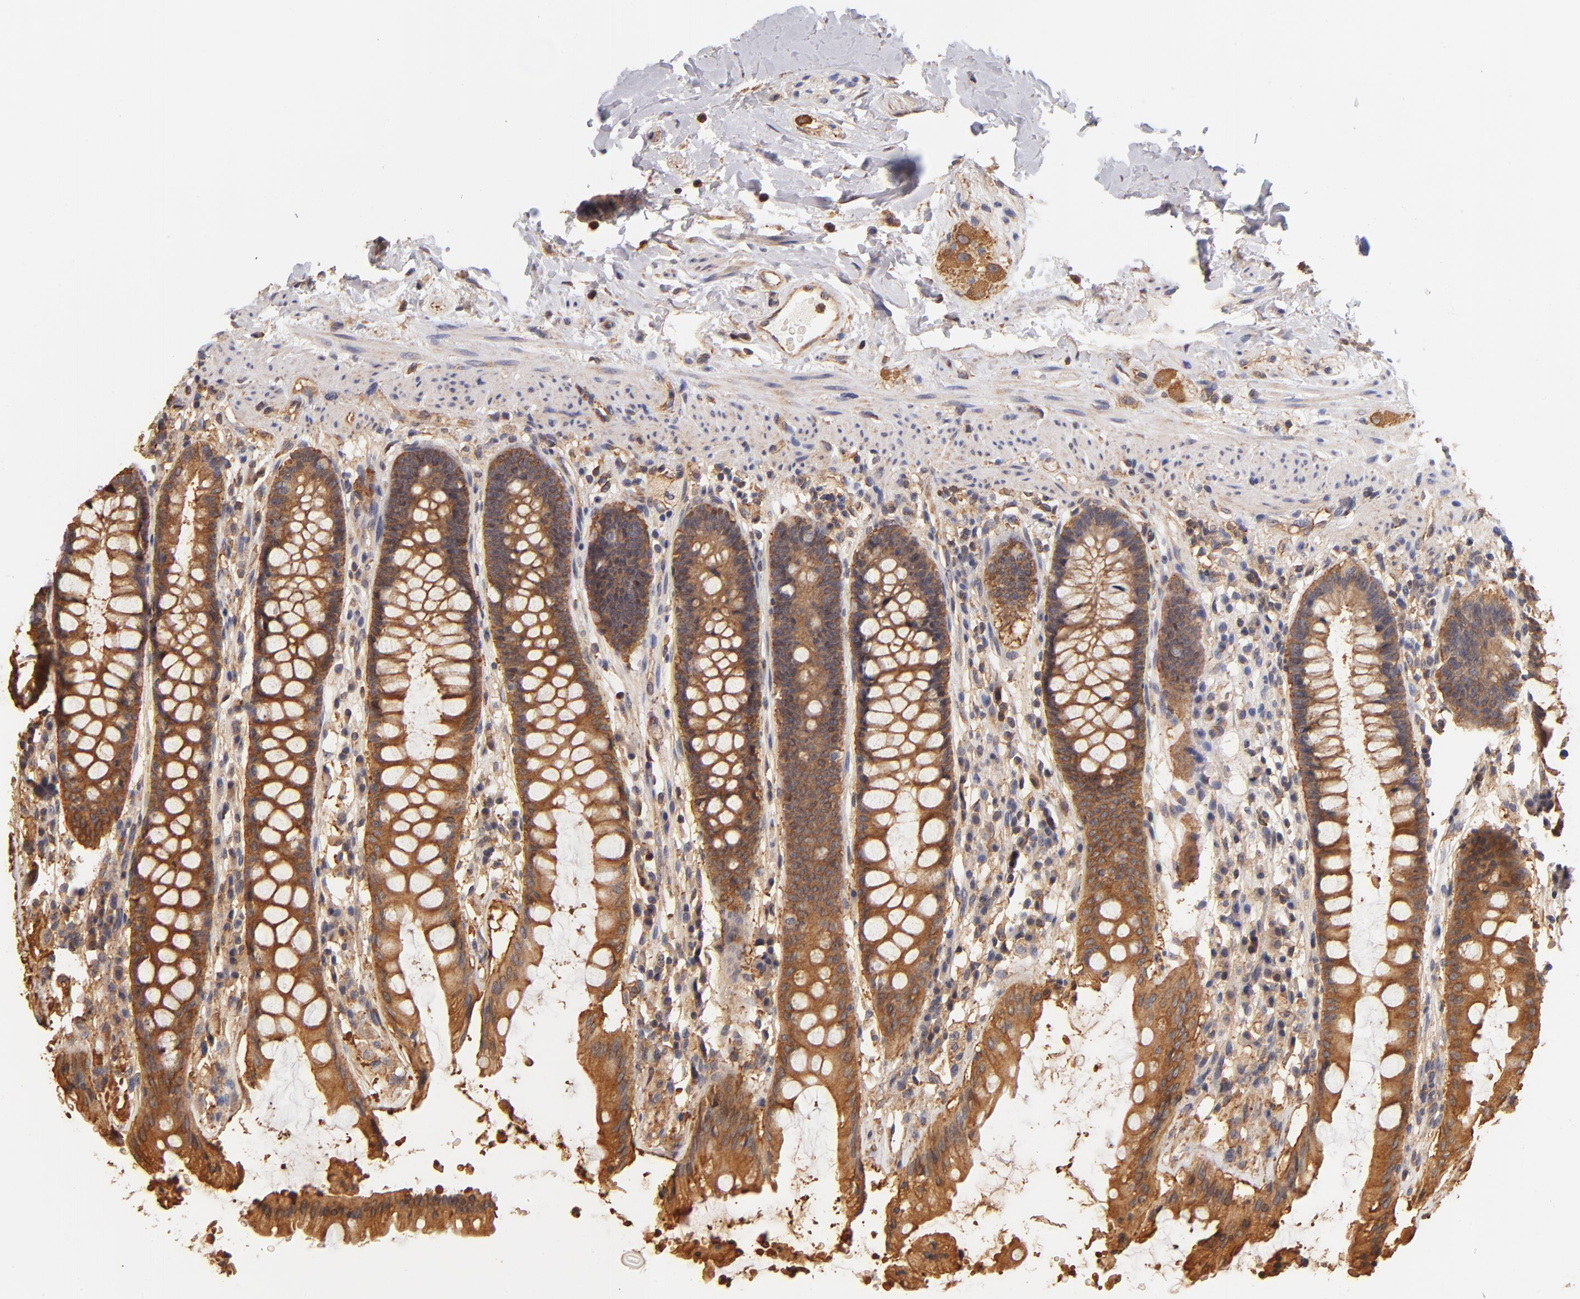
{"staining": {"intensity": "strong", "quantity": ">75%", "location": "cytoplasmic/membranous"}, "tissue": "rectum", "cell_type": "Glandular cells", "image_type": "normal", "snomed": [{"axis": "morphology", "description": "Normal tissue, NOS"}, {"axis": "topography", "description": "Rectum"}], "caption": "IHC image of normal rectum stained for a protein (brown), which reveals high levels of strong cytoplasmic/membranous staining in approximately >75% of glandular cells.", "gene": "FCMR", "patient": {"sex": "female", "age": 46}}